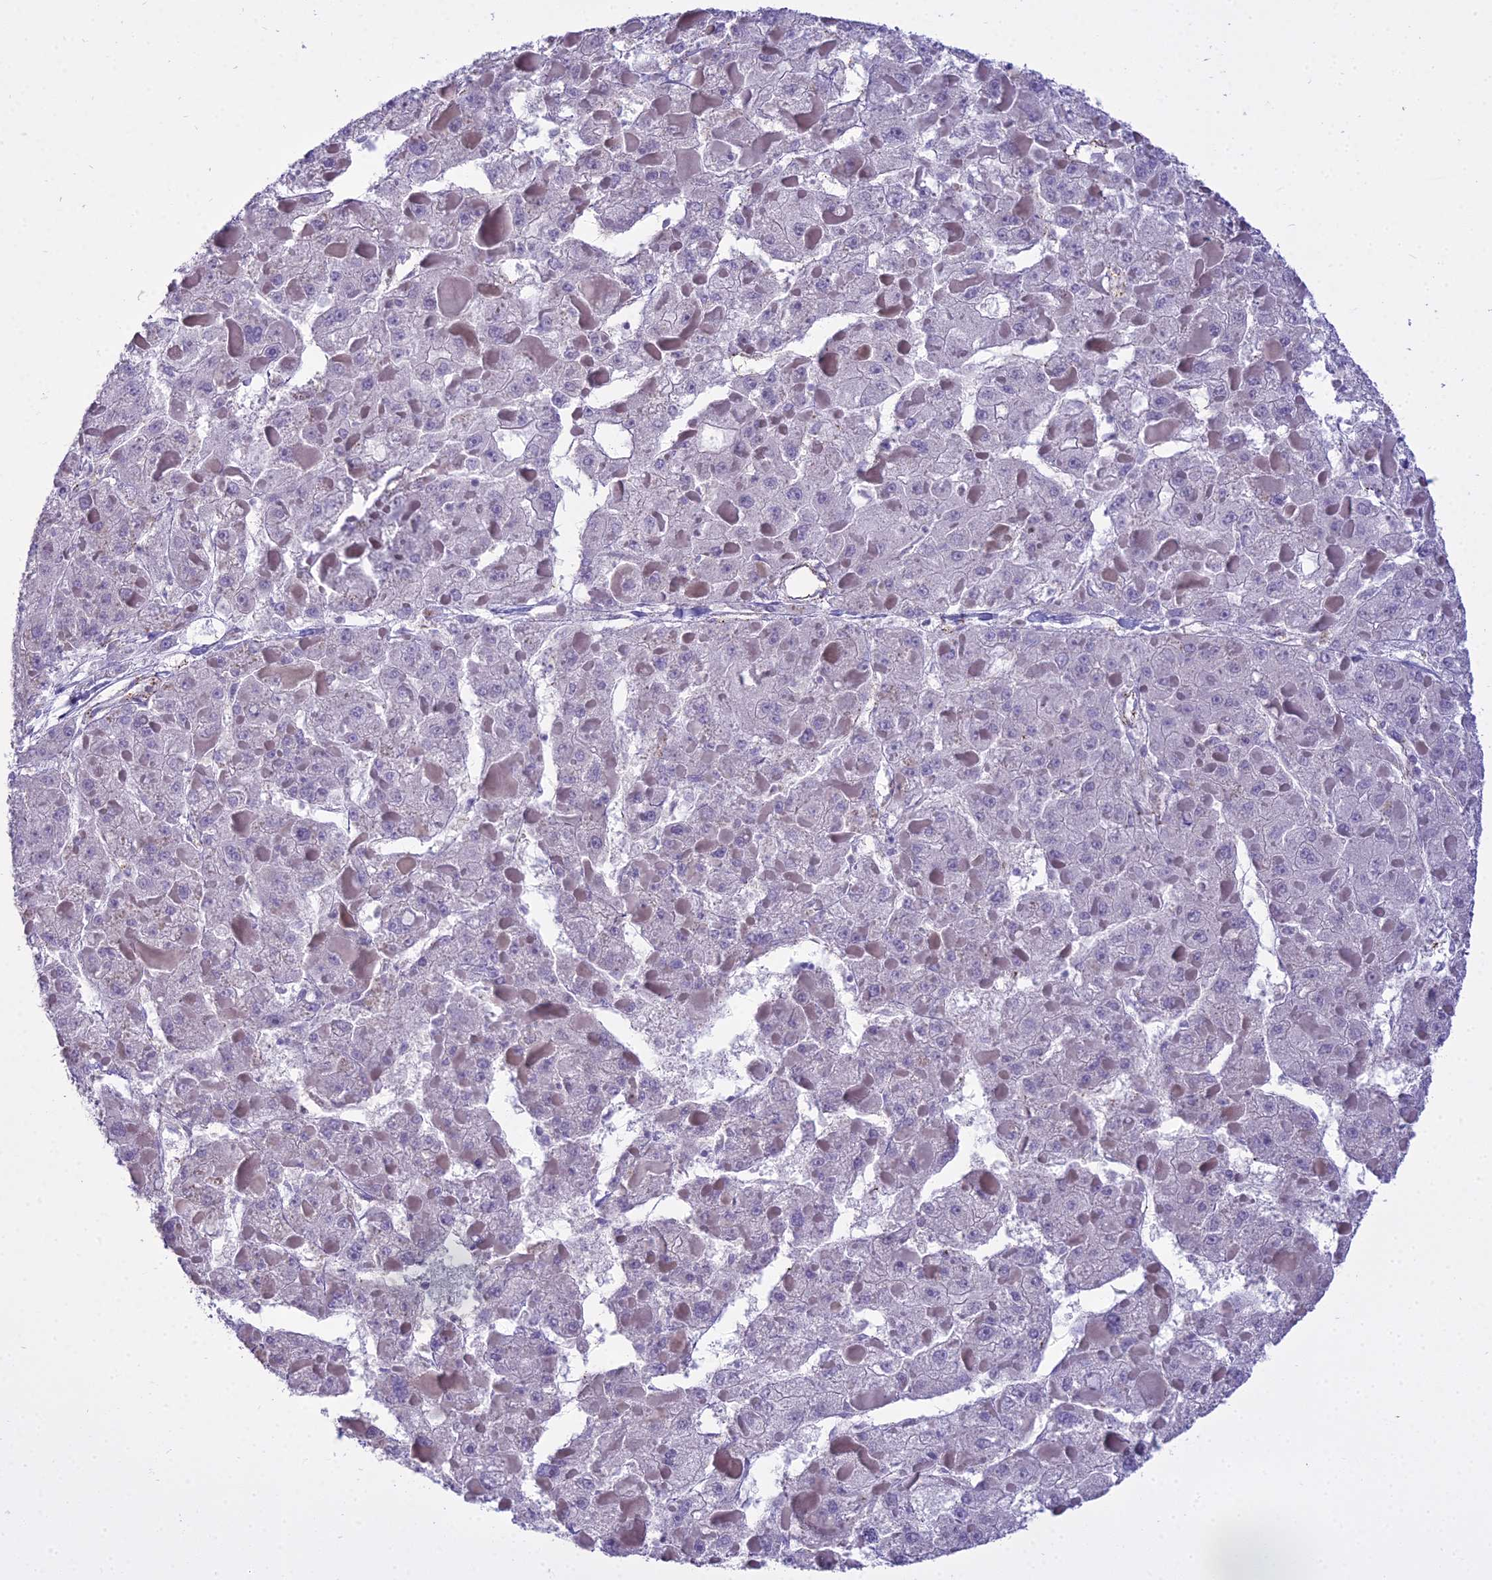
{"staining": {"intensity": "negative", "quantity": "none", "location": "none"}, "tissue": "liver cancer", "cell_type": "Tumor cells", "image_type": "cancer", "snomed": [{"axis": "morphology", "description": "Carcinoma, Hepatocellular, NOS"}, {"axis": "topography", "description": "Liver"}], "caption": "Liver cancer was stained to show a protein in brown. There is no significant expression in tumor cells. (DAB IHC visualized using brightfield microscopy, high magnification).", "gene": "BLNK", "patient": {"sex": "female", "age": 73}}